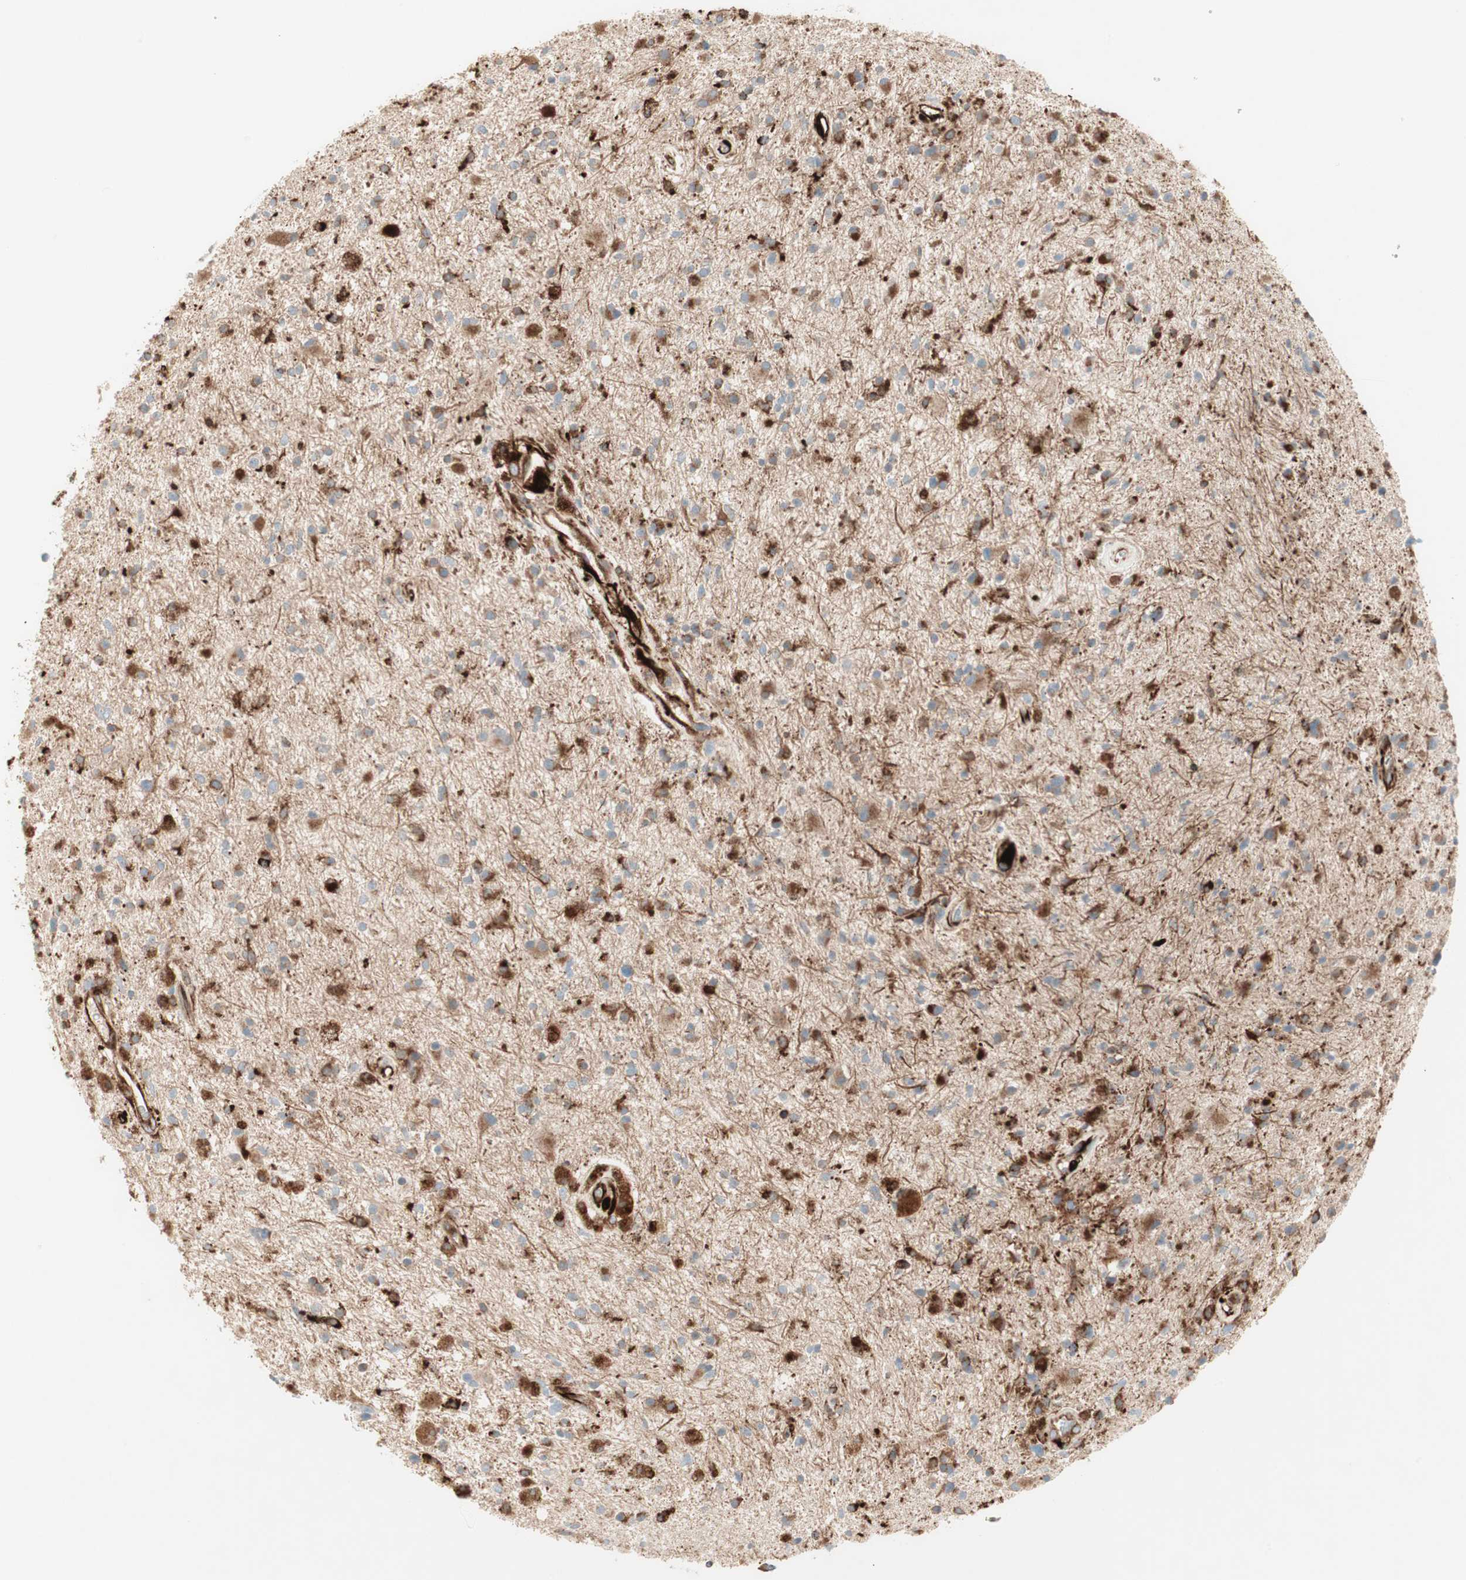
{"staining": {"intensity": "moderate", "quantity": "25%-75%", "location": "cytoplasmic/membranous"}, "tissue": "glioma", "cell_type": "Tumor cells", "image_type": "cancer", "snomed": [{"axis": "morphology", "description": "Glioma, malignant, High grade"}, {"axis": "topography", "description": "Brain"}], "caption": "A micrograph of malignant glioma (high-grade) stained for a protein shows moderate cytoplasmic/membranous brown staining in tumor cells. The protein of interest is stained brown, and the nuclei are stained in blue (DAB (3,3'-diaminobenzidine) IHC with brightfield microscopy, high magnification).", "gene": "ATP6V1G1", "patient": {"sex": "male", "age": 33}}